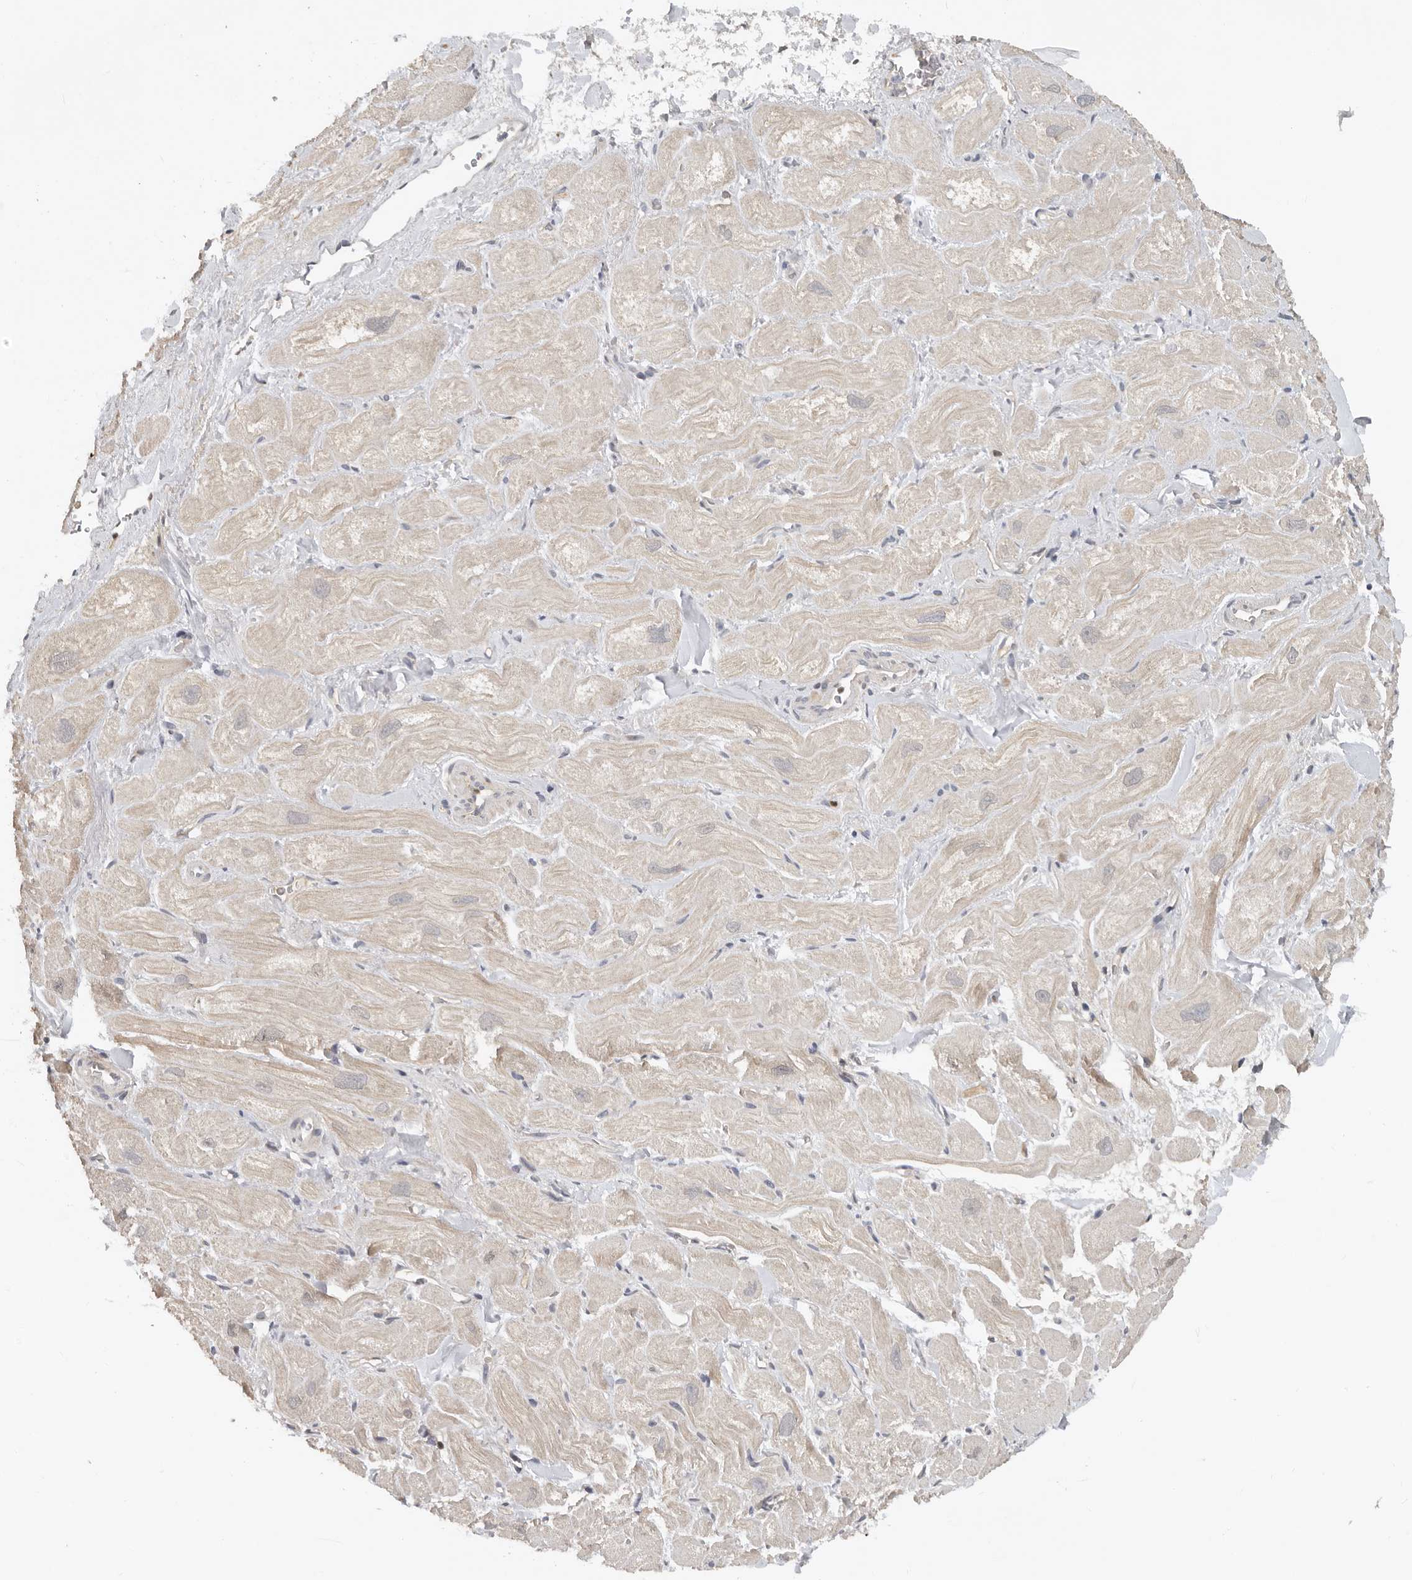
{"staining": {"intensity": "negative", "quantity": "none", "location": "none"}, "tissue": "heart muscle", "cell_type": "Cardiomyocytes", "image_type": "normal", "snomed": [{"axis": "morphology", "description": "Normal tissue, NOS"}, {"axis": "topography", "description": "Heart"}], "caption": "DAB (3,3'-diaminobenzidine) immunohistochemical staining of benign human heart muscle reveals no significant staining in cardiomyocytes.", "gene": "HENMT1", "patient": {"sex": "male", "age": 49}}